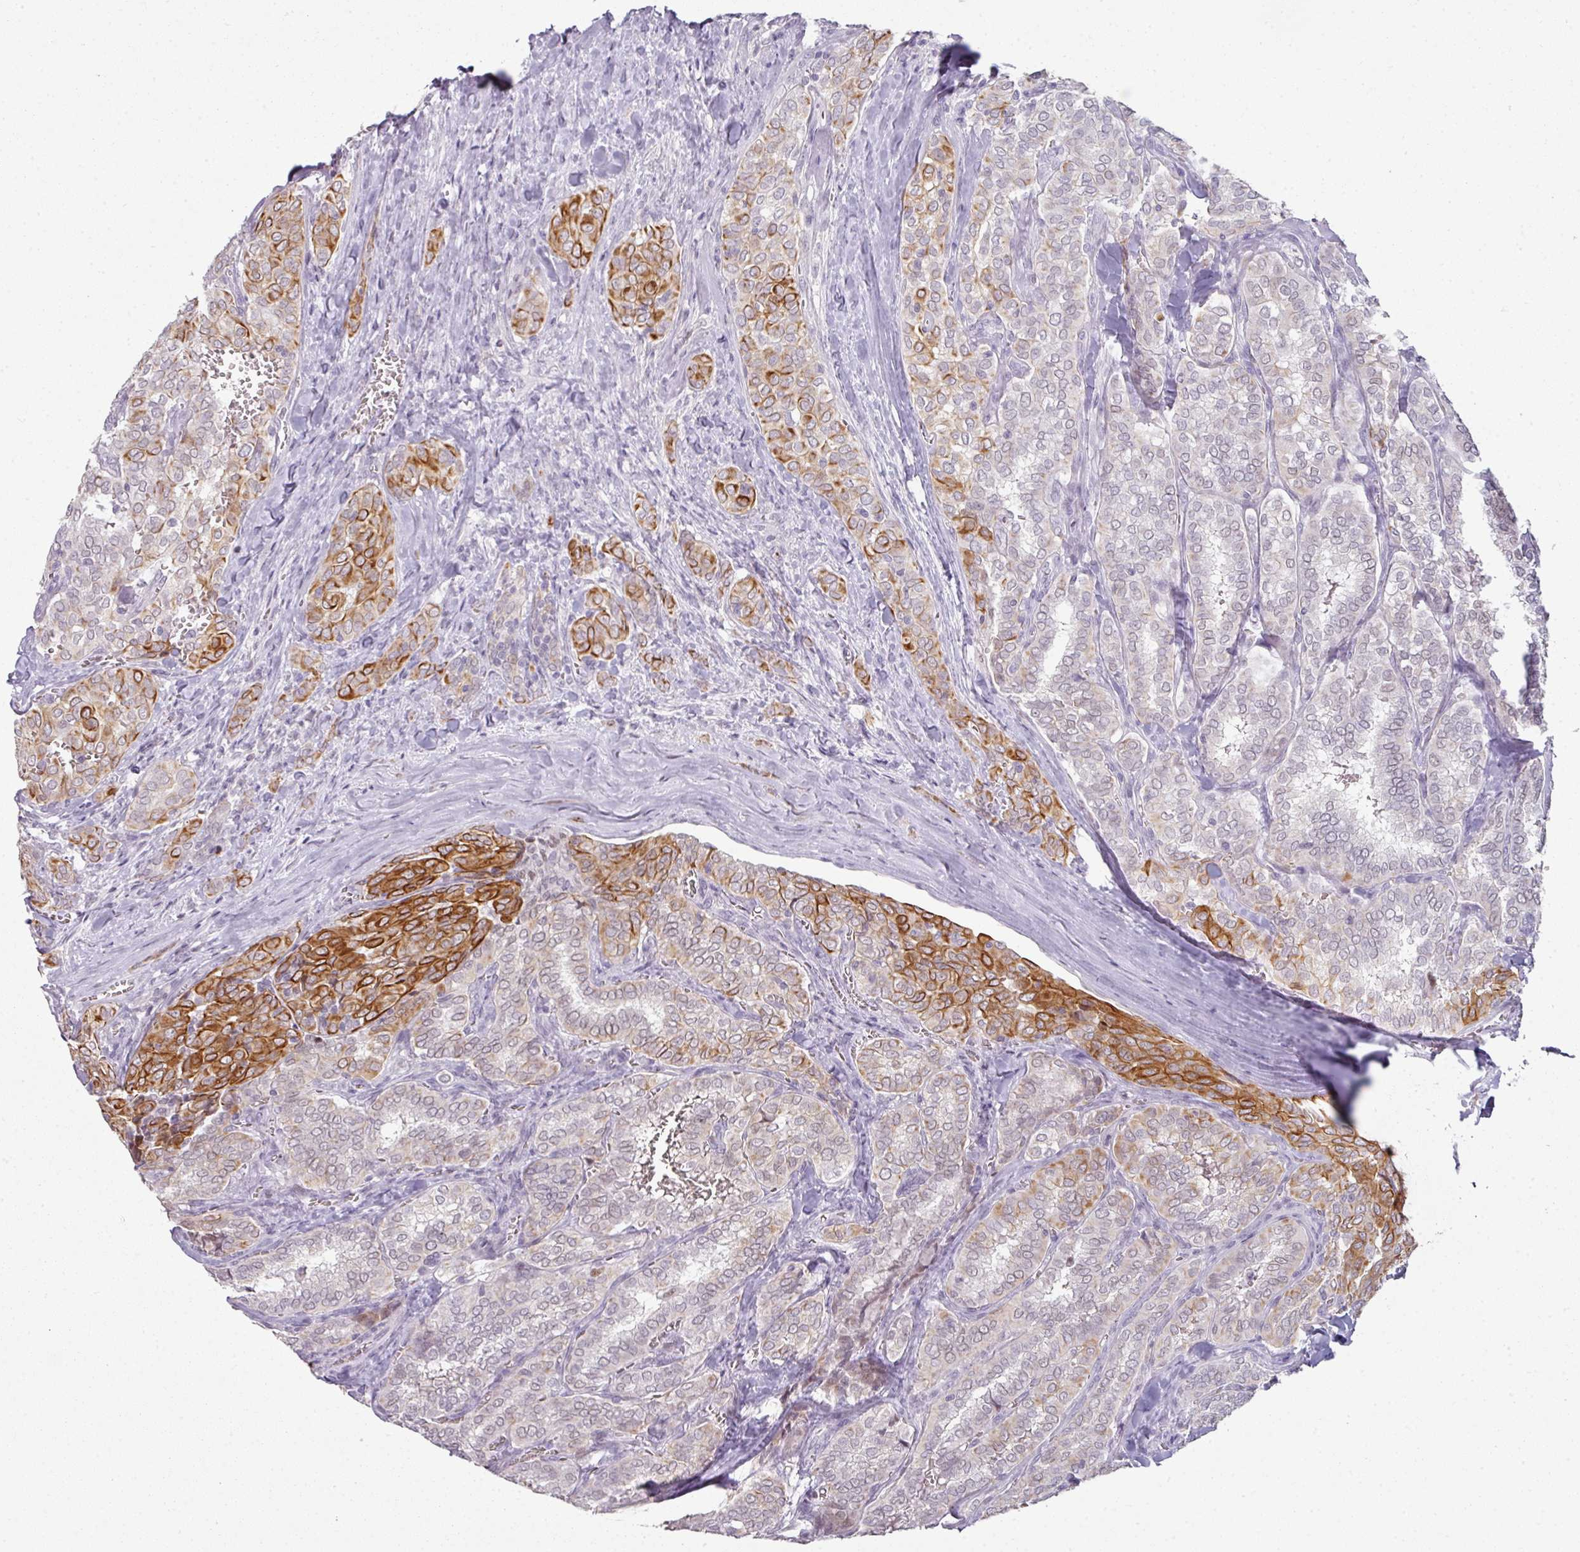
{"staining": {"intensity": "strong", "quantity": "<25%", "location": "cytoplasmic/membranous"}, "tissue": "thyroid cancer", "cell_type": "Tumor cells", "image_type": "cancer", "snomed": [{"axis": "morphology", "description": "Papillary adenocarcinoma, NOS"}, {"axis": "topography", "description": "Thyroid gland"}], "caption": "Approximately <25% of tumor cells in thyroid papillary adenocarcinoma display strong cytoplasmic/membranous protein expression as visualized by brown immunohistochemical staining.", "gene": "GTF2H3", "patient": {"sex": "female", "age": 30}}